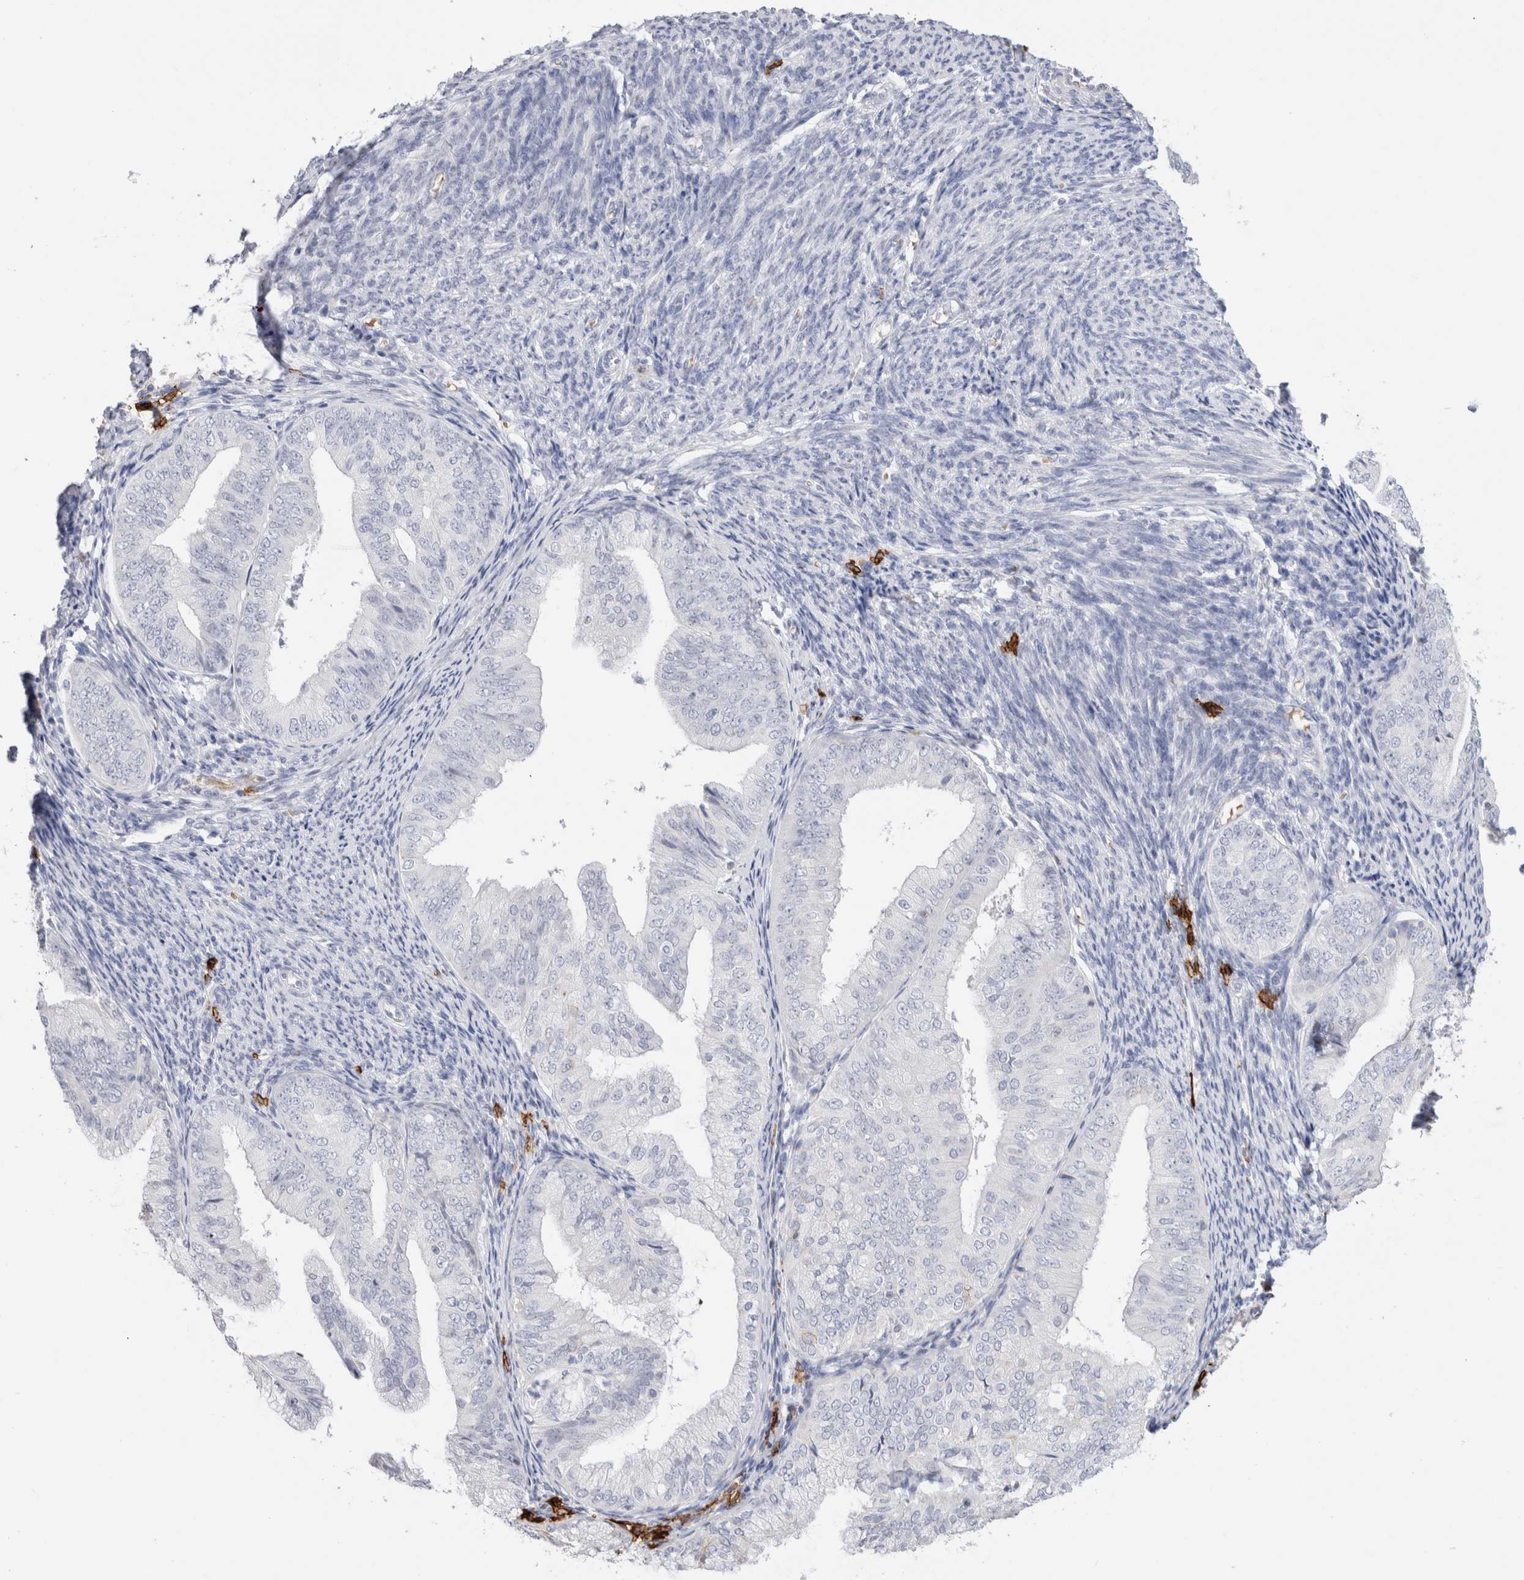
{"staining": {"intensity": "negative", "quantity": "none", "location": "none"}, "tissue": "endometrial cancer", "cell_type": "Tumor cells", "image_type": "cancer", "snomed": [{"axis": "morphology", "description": "Adenocarcinoma, NOS"}, {"axis": "topography", "description": "Endometrium"}], "caption": "Endometrial cancer (adenocarcinoma) stained for a protein using IHC reveals no staining tumor cells.", "gene": "CD38", "patient": {"sex": "female", "age": 63}}